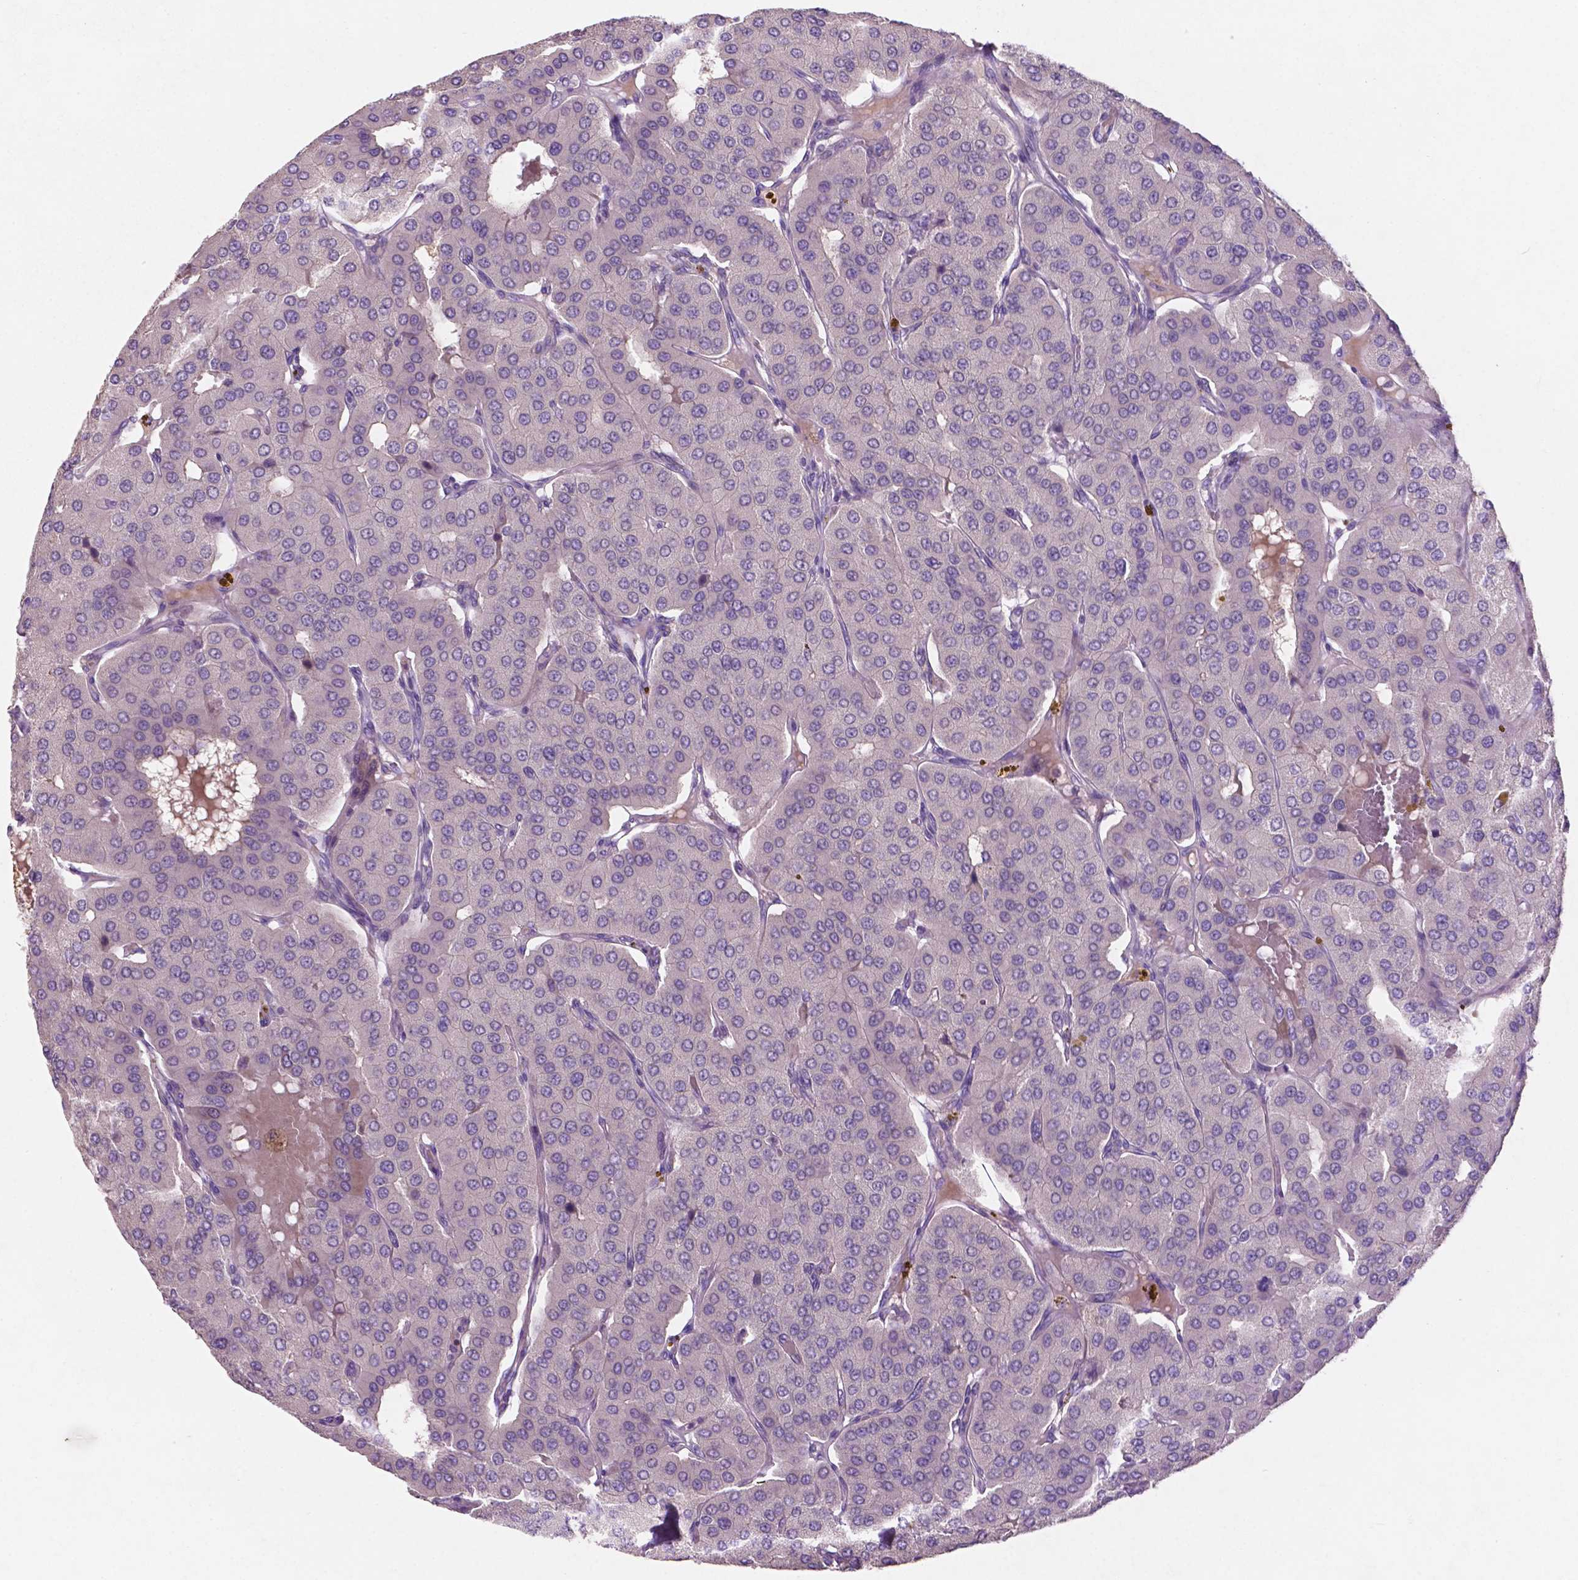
{"staining": {"intensity": "negative", "quantity": "none", "location": "none"}, "tissue": "parathyroid gland", "cell_type": "Glandular cells", "image_type": "normal", "snomed": [{"axis": "morphology", "description": "Normal tissue, NOS"}, {"axis": "morphology", "description": "Adenoma, NOS"}, {"axis": "topography", "description": "Parathyroid gland"}], "caption": "The micrograph exhibits no significant expression in glandular cells of parathyroid gland.", "gene": "ARL5C", "patient": {"sex": "female", "age": 86}}